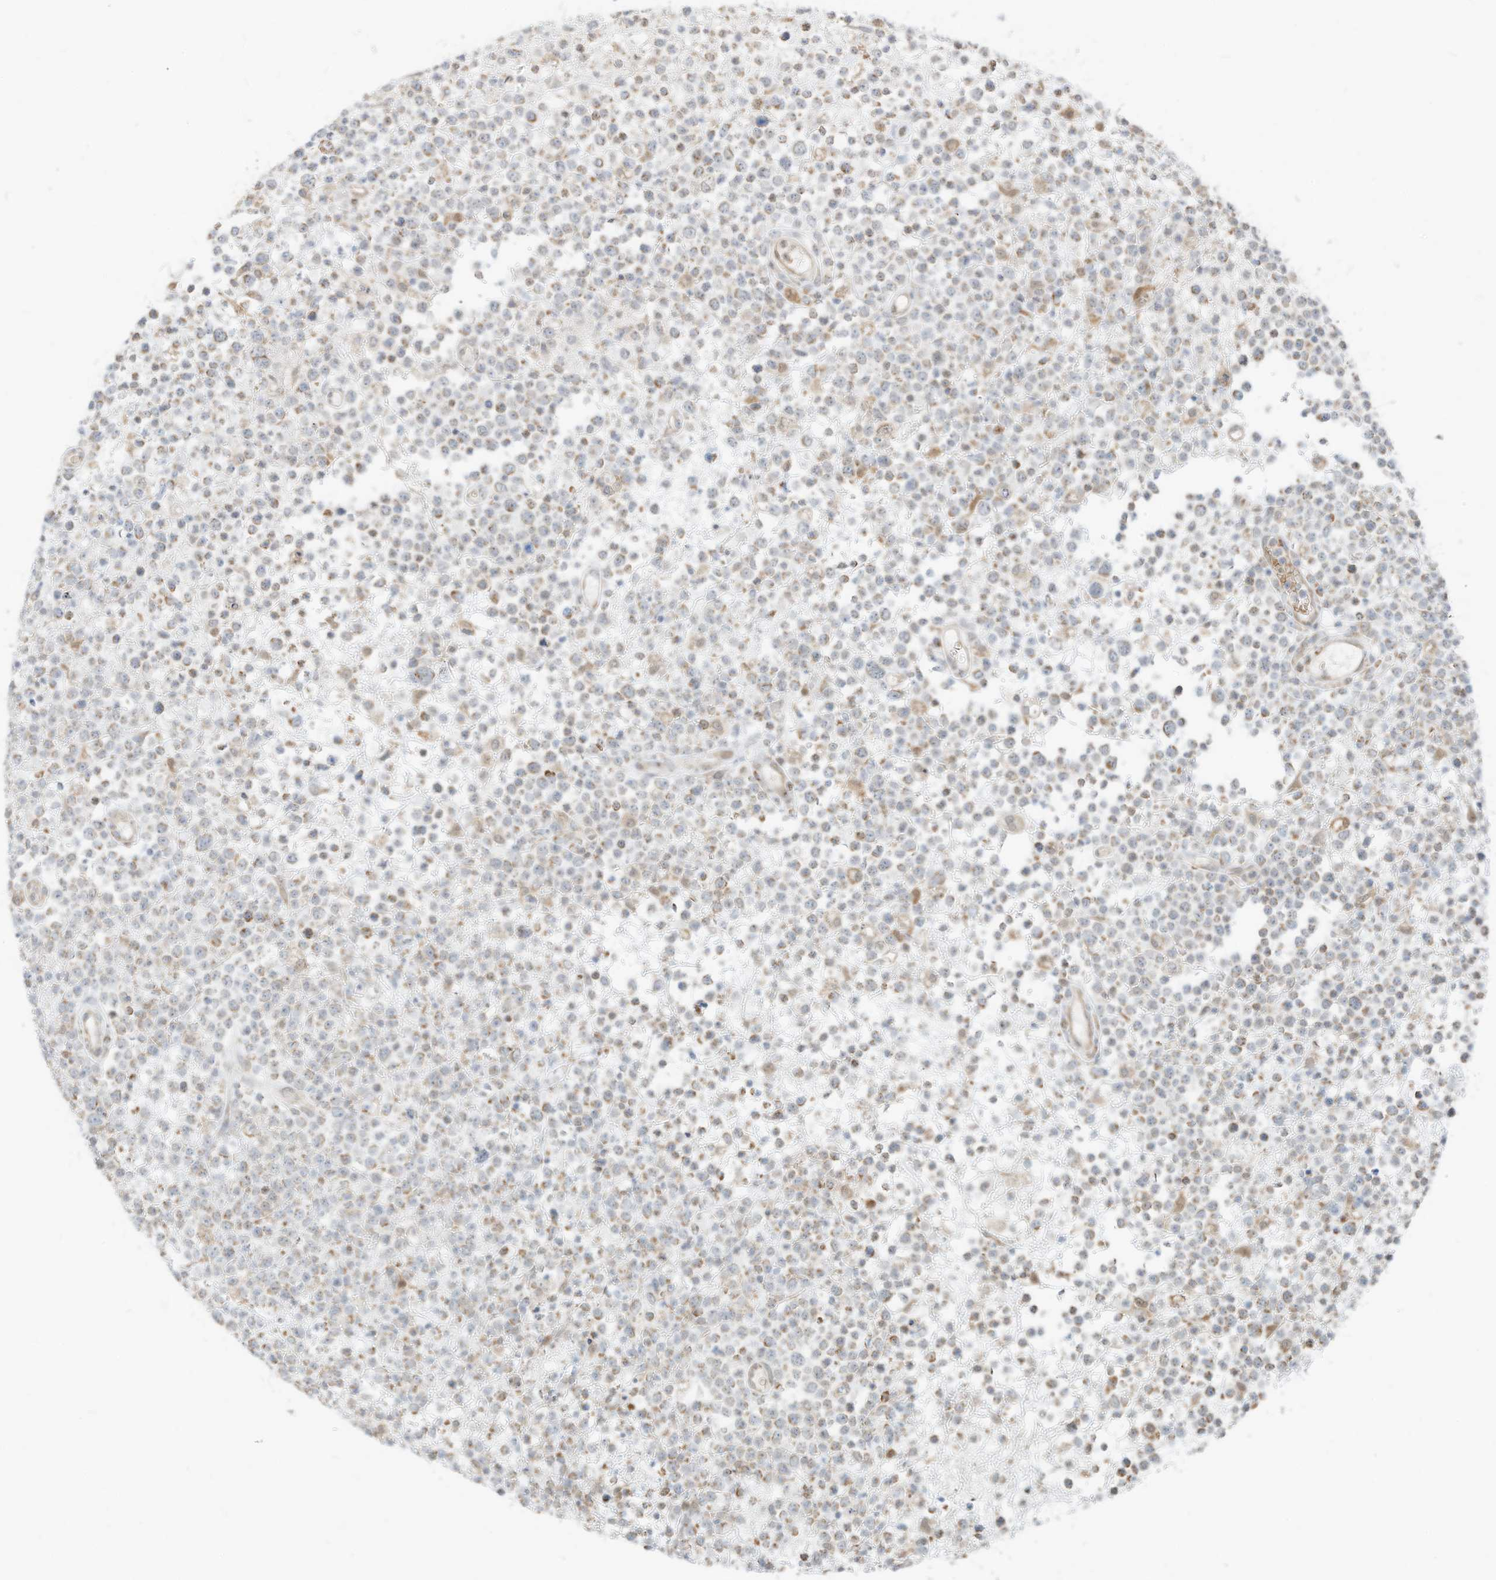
{"staining": {"intensity": "weak", "quantity": "25%-75%", "location": "cytoplasmic/membranous"}, "tissue": "lymphoma", "cell_type": "Tumor cells", "image_type": "cancer", "snomed": [{"axis": "morphology", "description": "Malignant lymphoma, non-Hodgkin's type, High grade"}, {"axis": "topography", "description": "Colon"}], "caption": "Immunohistochemical staining of lymphoma demonstrates weak cytoplasmic/membranous protein expression in approximately 25%-75% of tumor cells. (brown staining indicates protein expression, while blue staining denotes nuclei).", "gene": "MTUS2", "patient": {"sex": "female", "age": 53}}